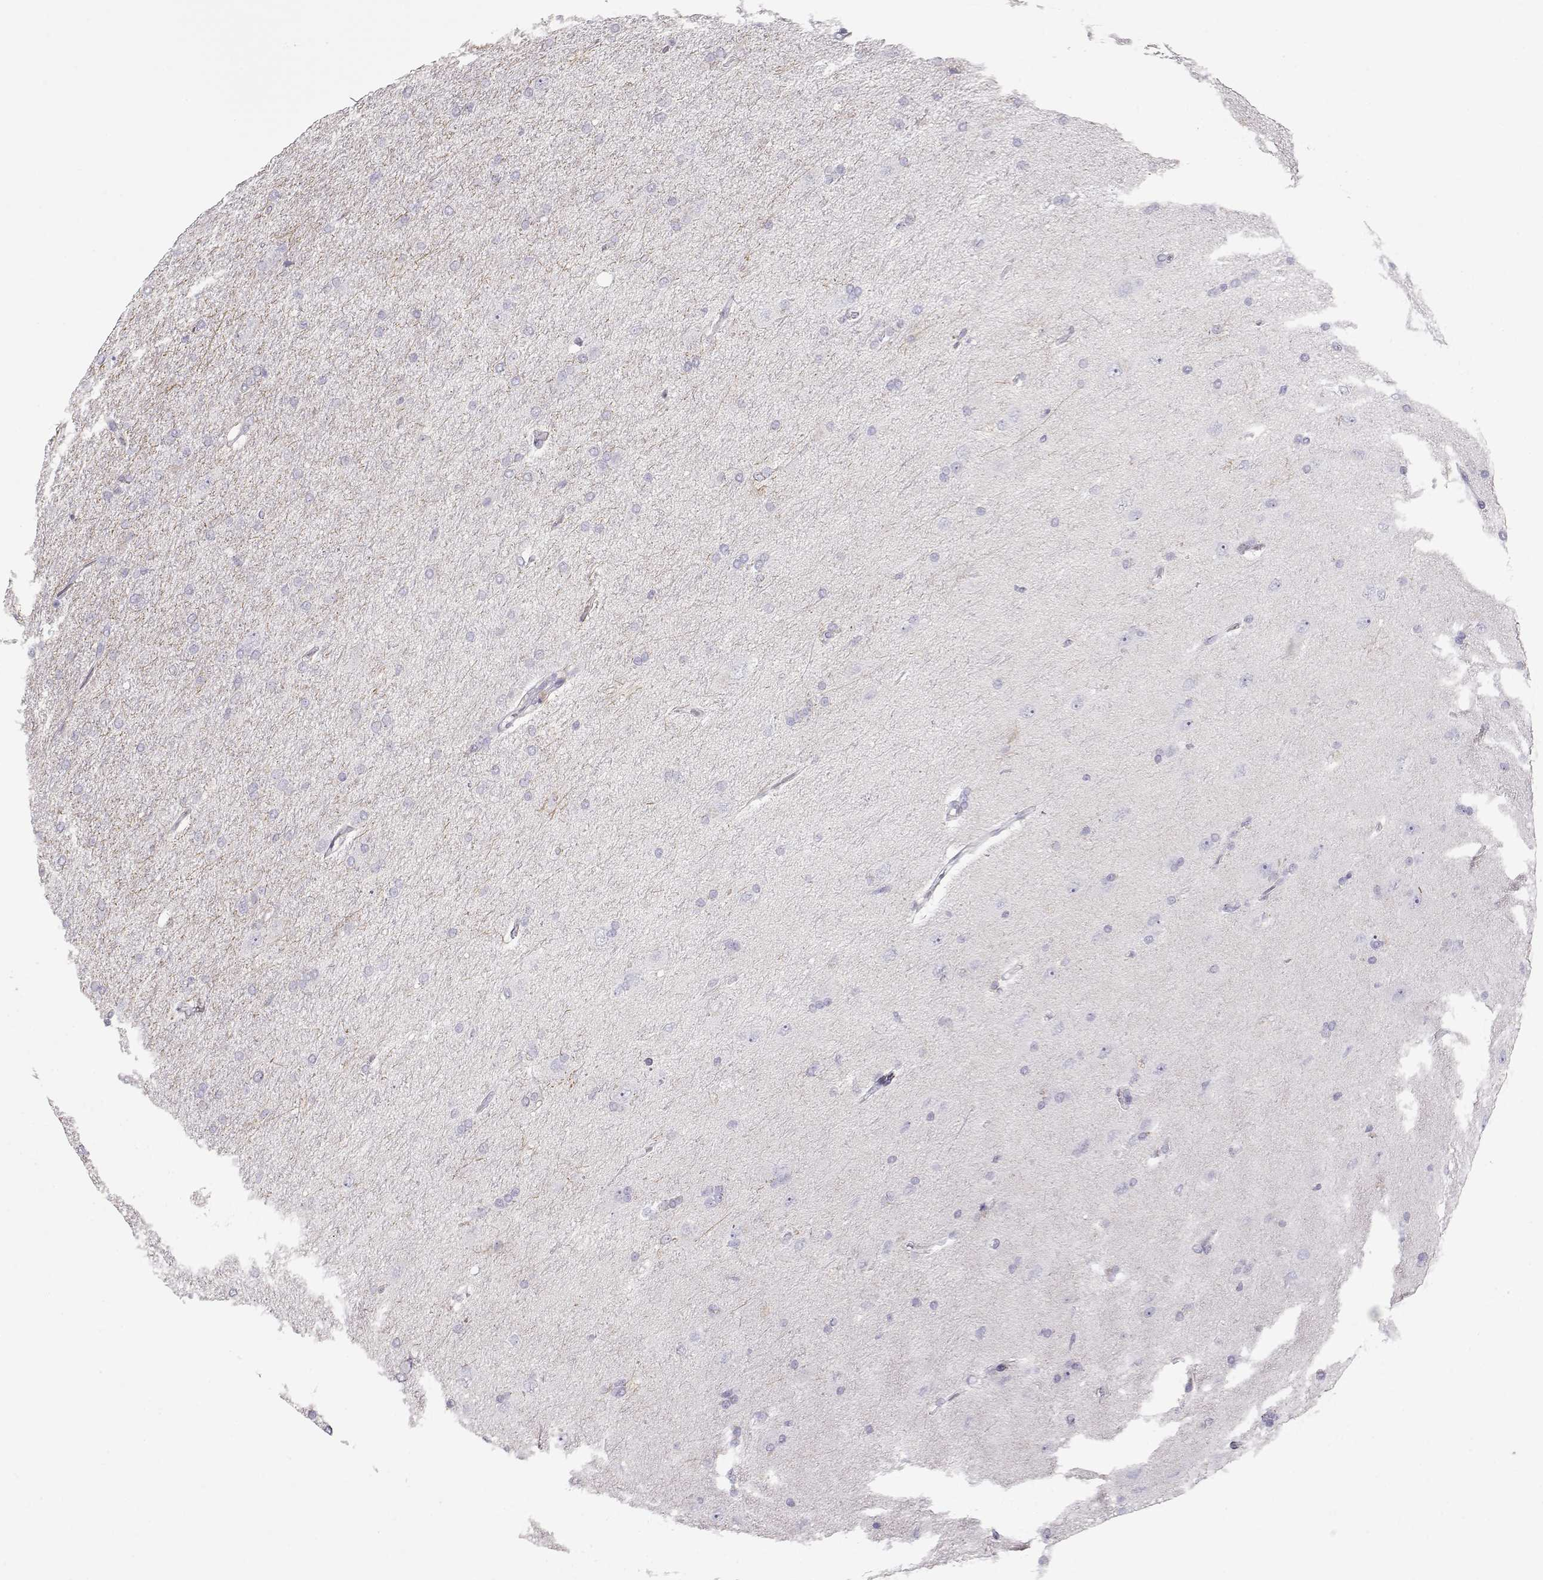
{"staining": {"intensity": "negative", "quantity": "none", "location": "none"}, "tissue": "glioma", "cell_type": "Tumor cells", "image_type": "cancer", "snomed": [{"axis": "morphology", "description": "Glioma, malignant, High grade"}, {"axis": "topography", "description": "Cerebral cortex"}], "caption": "The histopathology image reveals no staining of tumor cells in high-grade glioma (malignant).", "gene": "SLITRK3", "patient": {"sex": "male", "age": 70}}